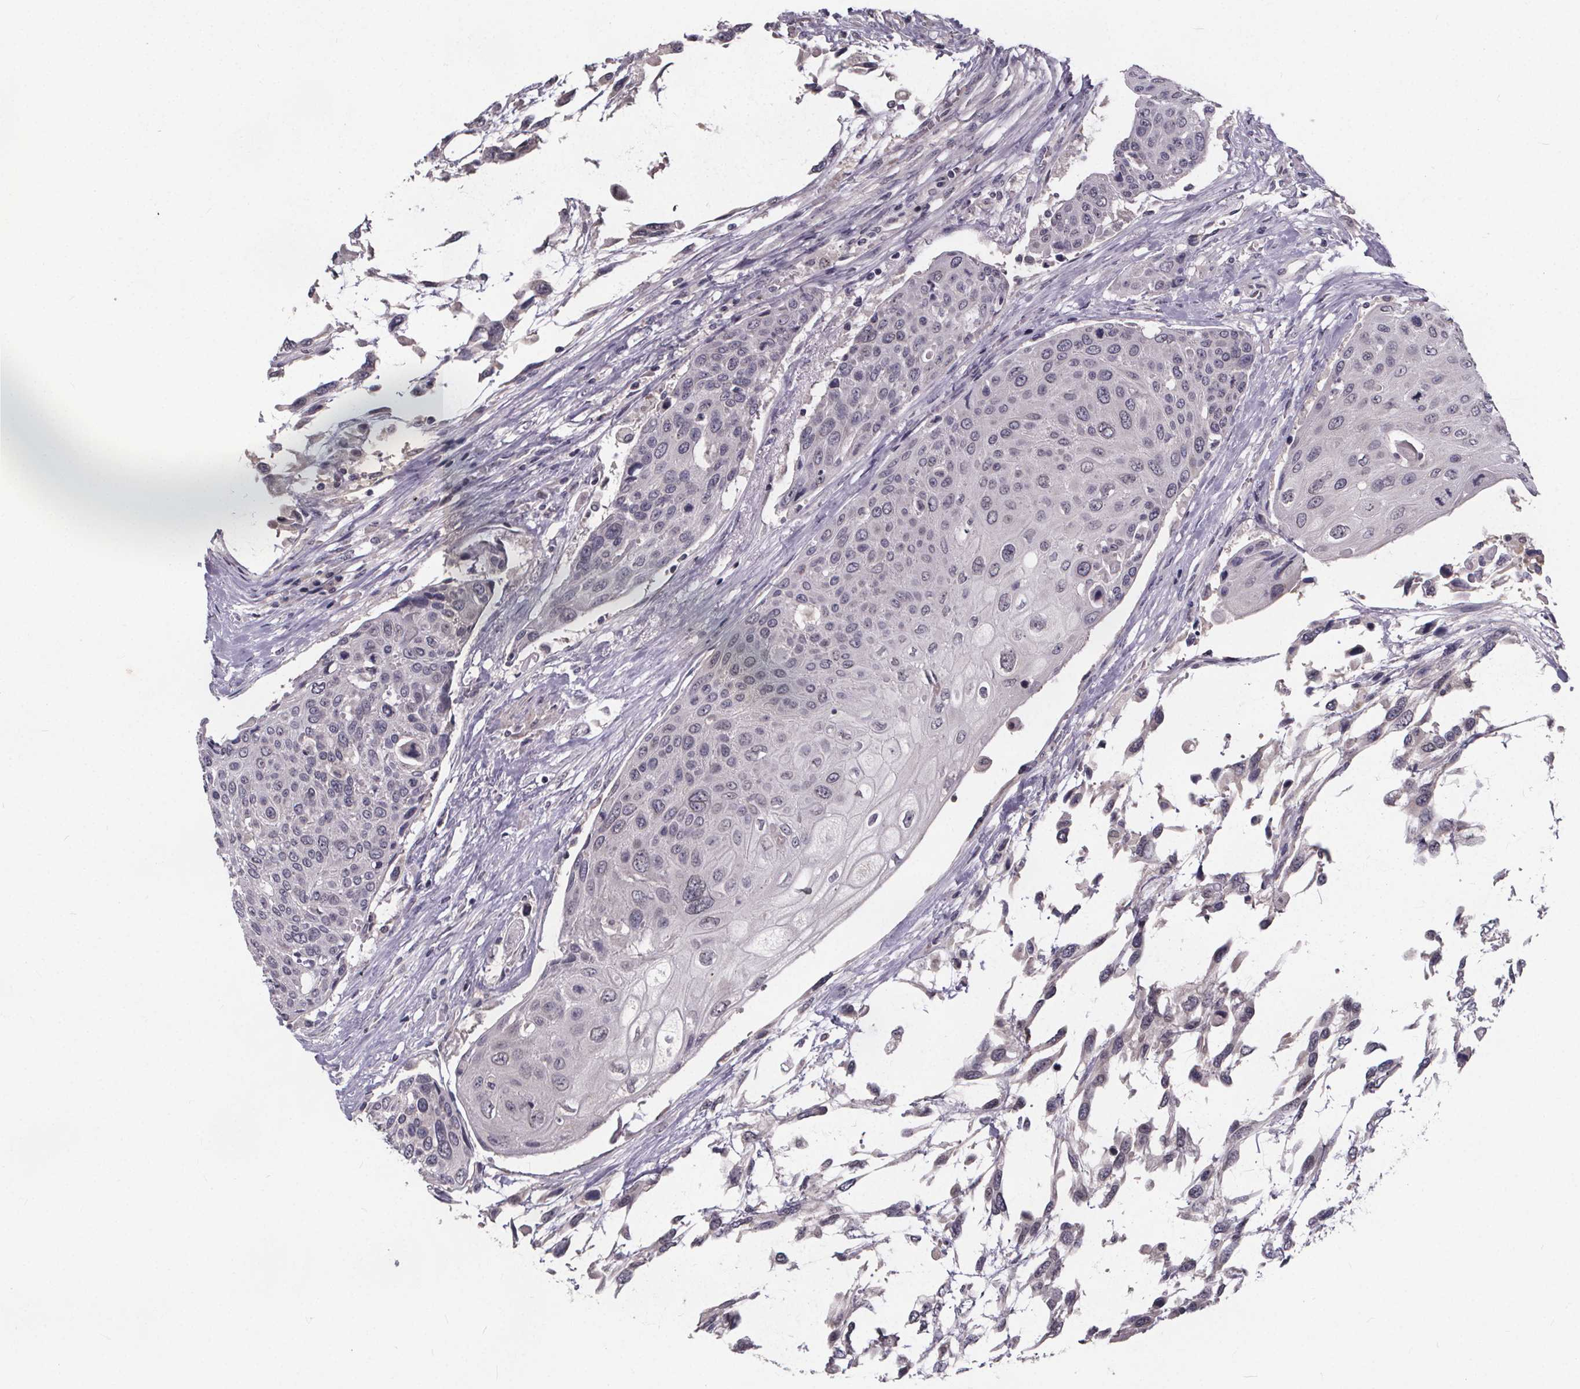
{"staining": {"intensity": "negative", "quantity": "none", "location": "none"}, "tissue": "urothelial cancer", "cell_type": "Tumor cells", "image_type": "cancer", "snomed": [{"axis": "morphology", "description": "Urothelial carcinoma, High grade"}, {"axis": "topography", "description": "Urinary bladder"}], "caption": "Immunohistochemistry histopathology image of neoplastic tissue: high-grade urothelial carcinoma stained with DAB reveals no significant protein staining in tumor cells.", "gene": "FAM181B", "patient": {"sex": "female", "age": 70}}